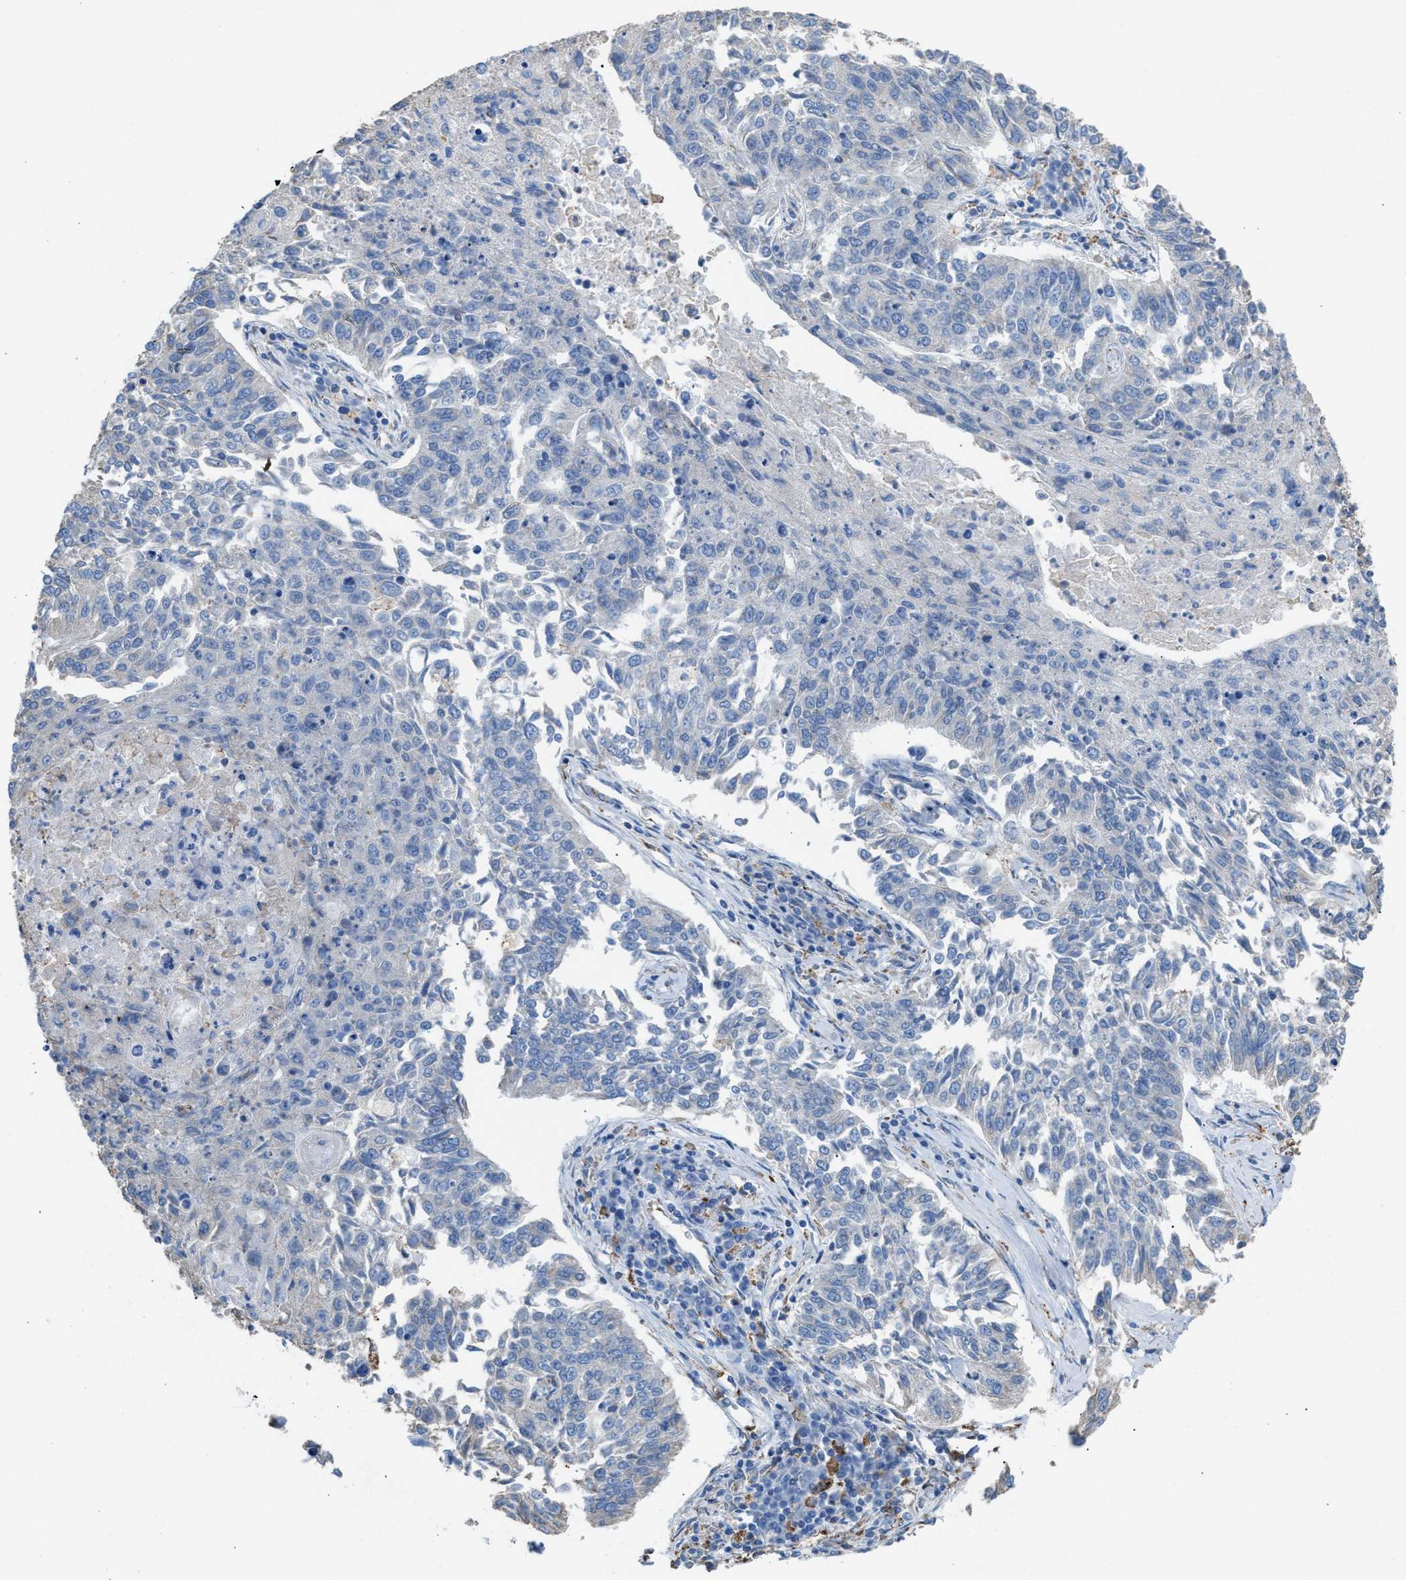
{"staining": {"intensity": "negative", "quantity": "none", "location": "none"}, "tissue": "lung cancer", "cell_type": "Tumor cells", "image_type": "cancer", "snomed": [{"axis": "morphology", "description": "Normal tissue, NOS"}, {"axis": "morphology", "description": "Squamous cell carcinoma, NOS"}, {"axis": "topography", "description": "Cartilage tissue"}, {"axis": "topography", "description": "Bronchus"}, {"axis": "topography", "description": "Lung"}], "caption": "DAB (3,3'-diaminobenzidine) immunohistochemical staining of human lung cancer (squamous cell carcinoma) reveals no significant staining in tumor cells. The staining is performed using DAB brown chromogen with nuclei counter-stained in using hematoxylin.", "gene": "CA3", "patient": {"sex": "female", "age": 49}}